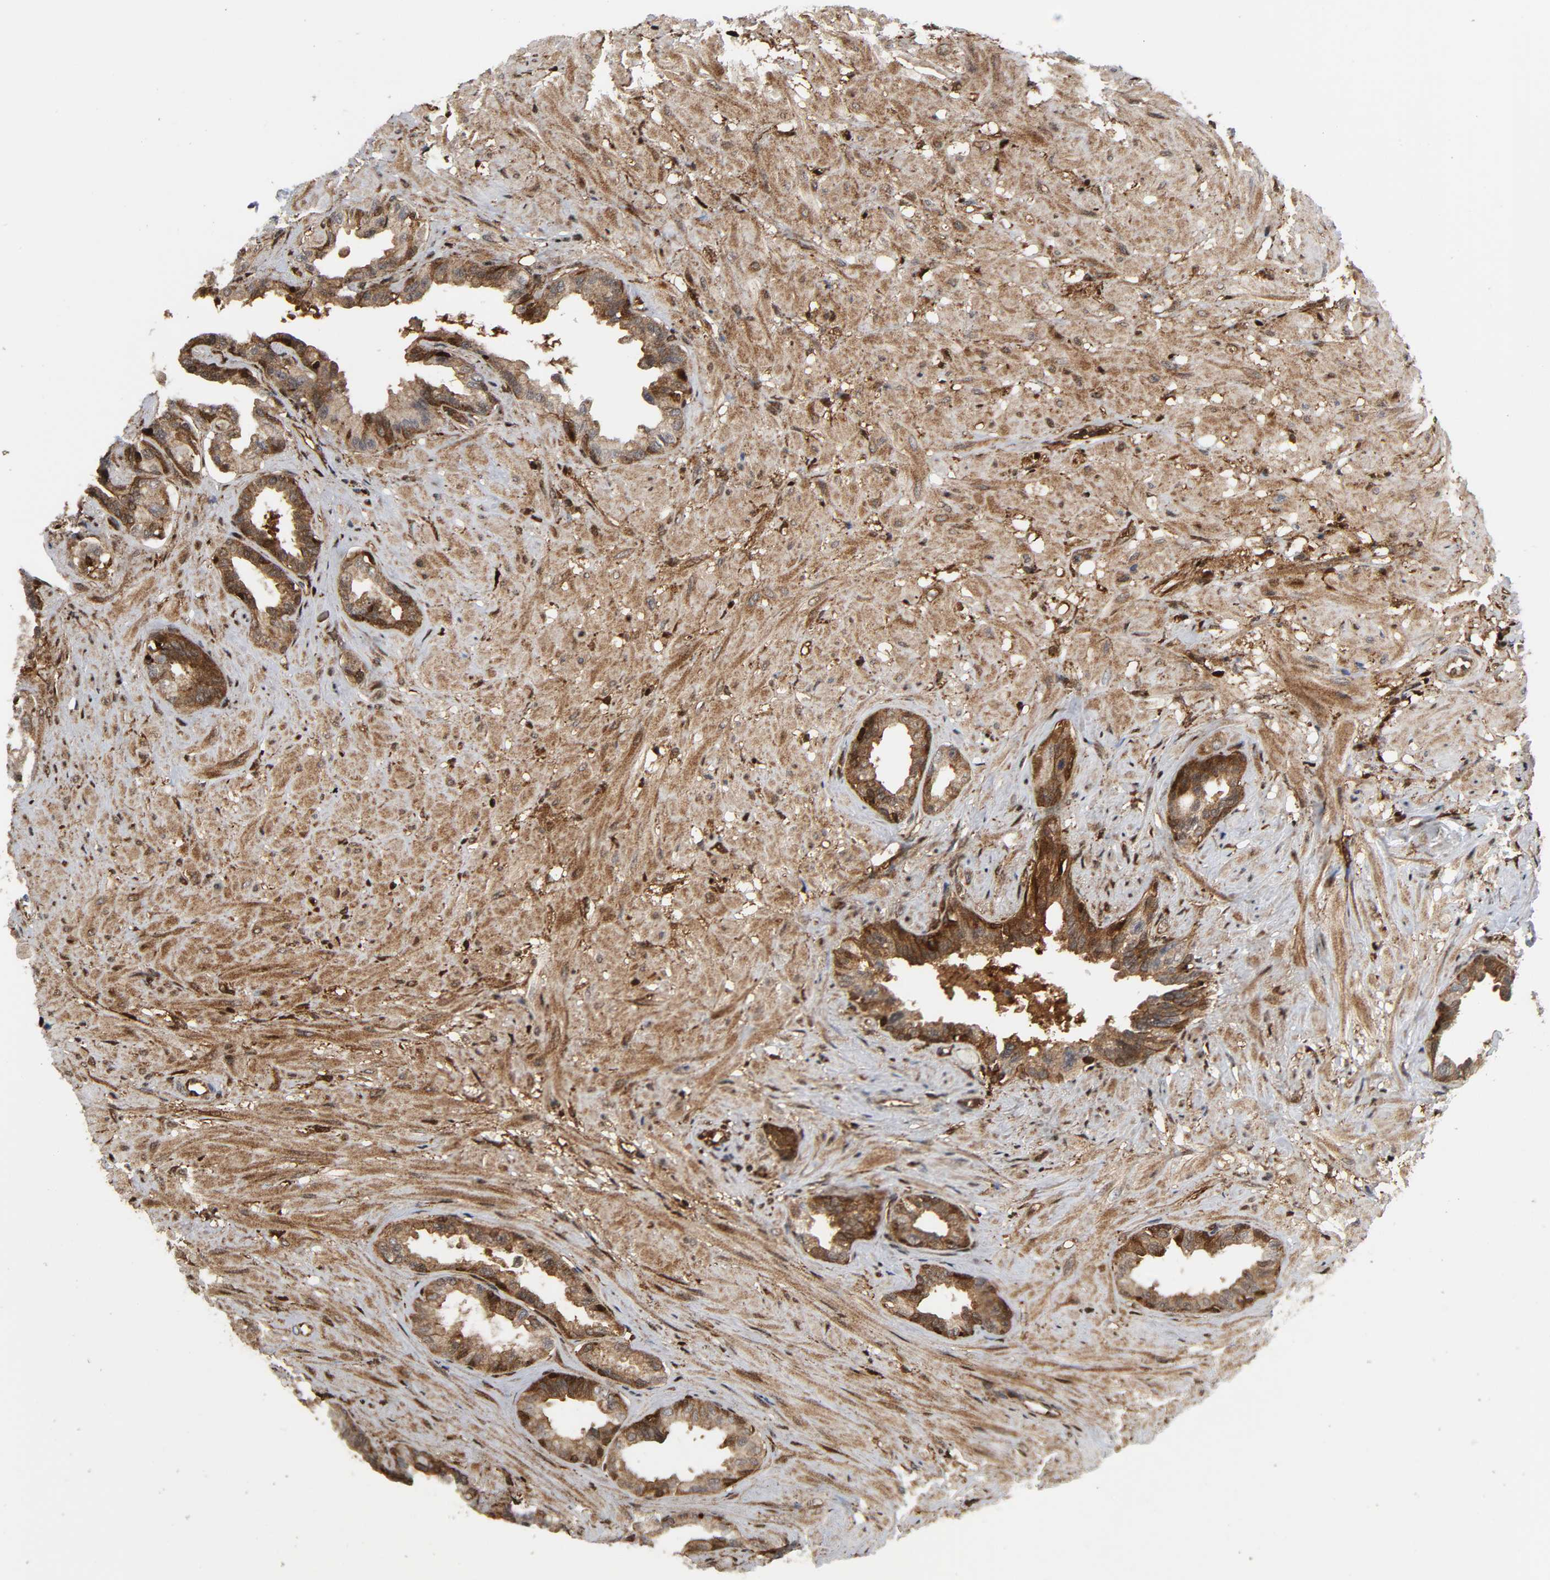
{"staining": {"intensity": "moderate", "quantity": "25%-75%", "location": "cytoplasmic/membranous"}, "tissue": "seminal vesicle", "cell_type": "Glandular cells", "image_type": "normal", "snomed": [{"axis": "morphology", "description": "Normal tissue, NOS"}, {"axis": "topography", "description": "Seminal veicle"}], "caption": "Protein expression analysis of normal seminal vesicle displays moderate cytoplasmic/membranous expression in about 25%-75% of glandular cells.", "gene": "MAPK1", "patient": {"sex": "male", "age": 61}}